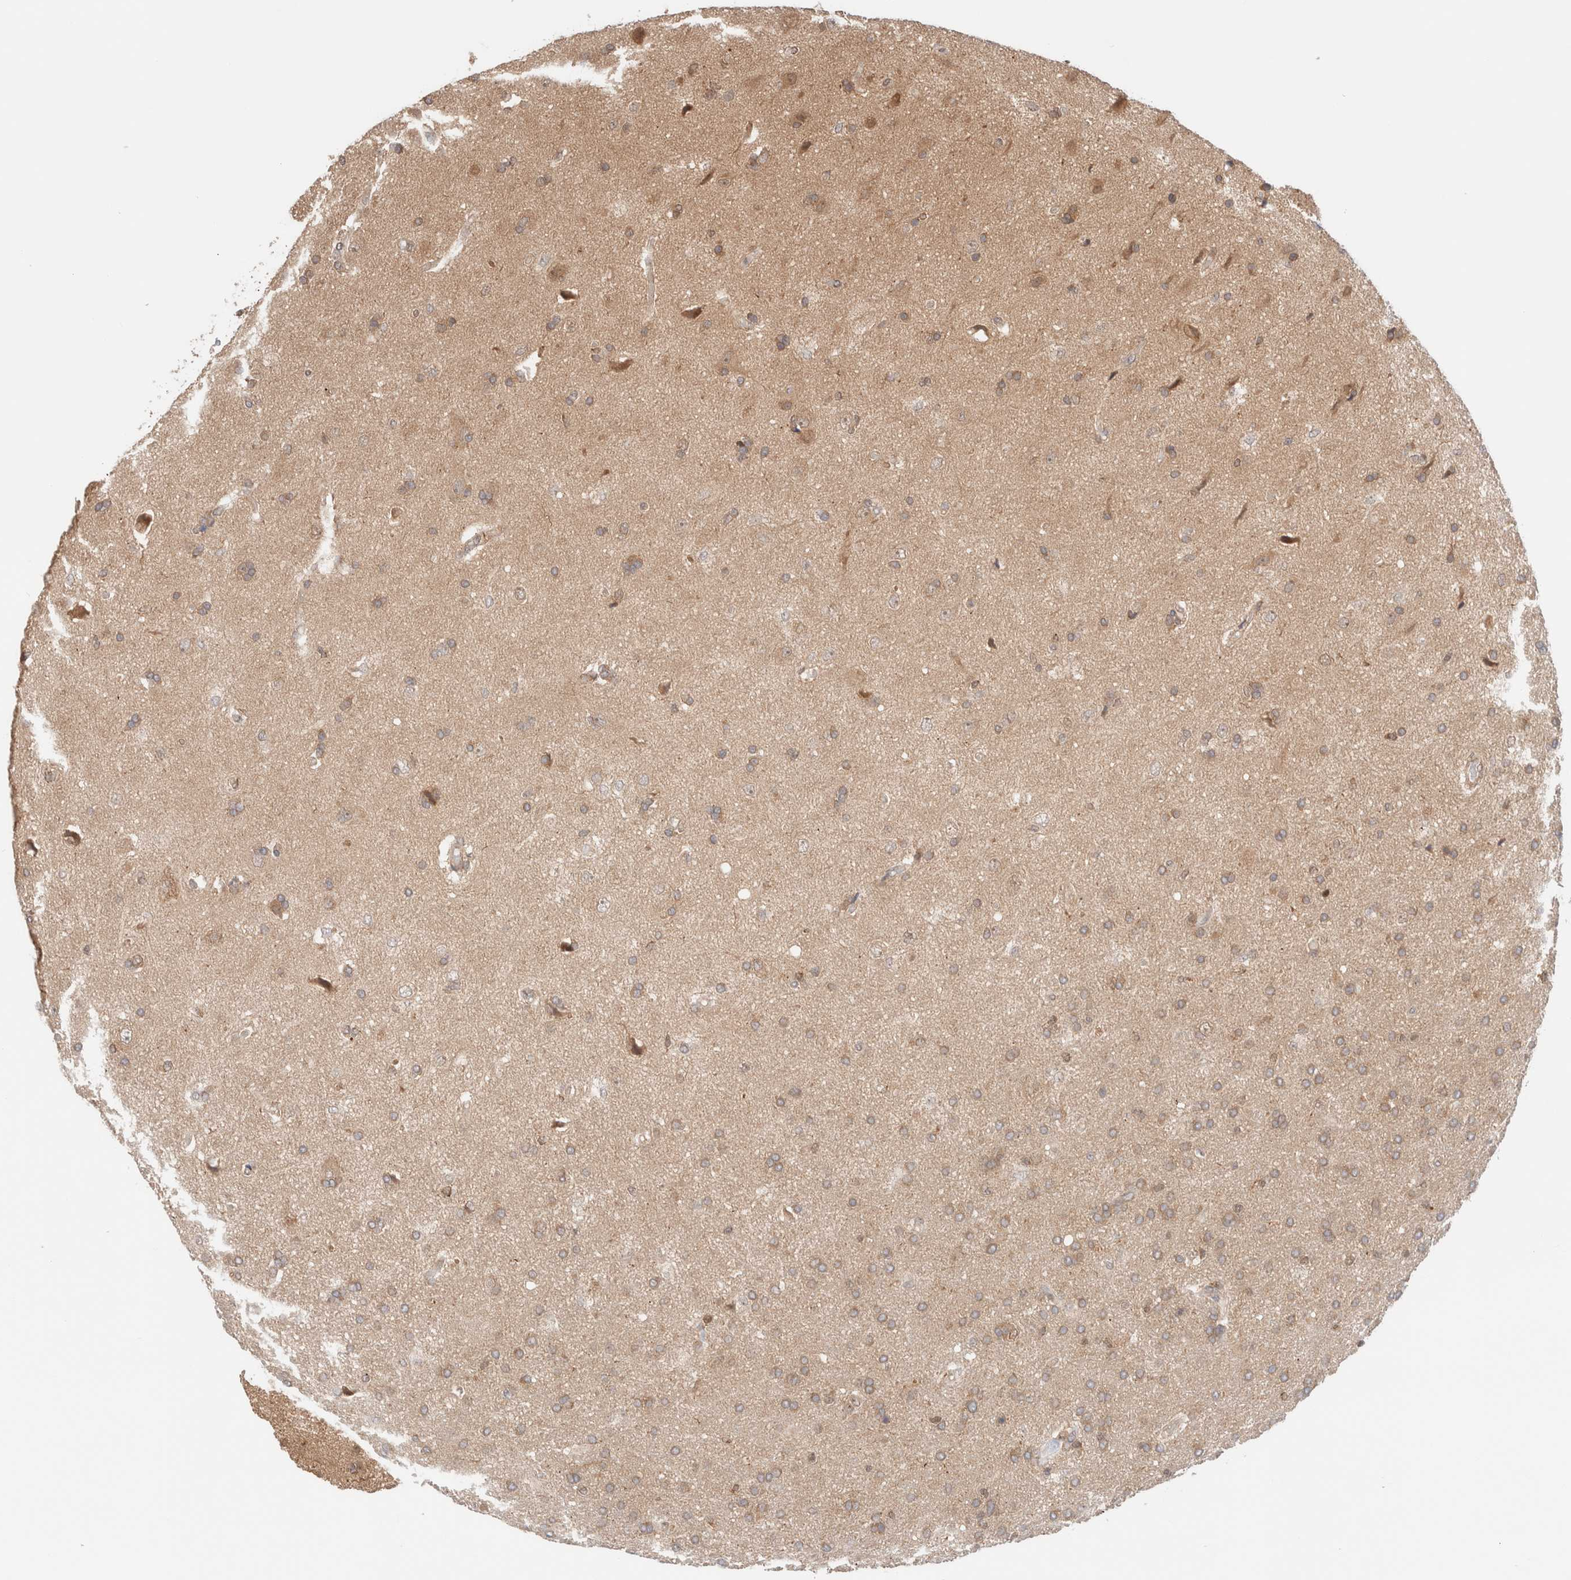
{"staining": {"intensity": "weak", "quantity": ">75%", "location": "cytoplasmic/membranous"}, "tissue": "glioma", "cell_type": "Tumor cells", "image_type": "cancer", "snomed": [{"axis": "morphology", "description": "Glioma, malignant, High grade"}, {"axis": "topography", "description": "Brain"}], "caption": "The immunohistochemical stain highlights weak cytoplasmic/membranous positivity in tumor cells of malignant glioma (high-grade) tissue.", "gene": "XKR4", "patient": {"sex": "male", "age": 72}}